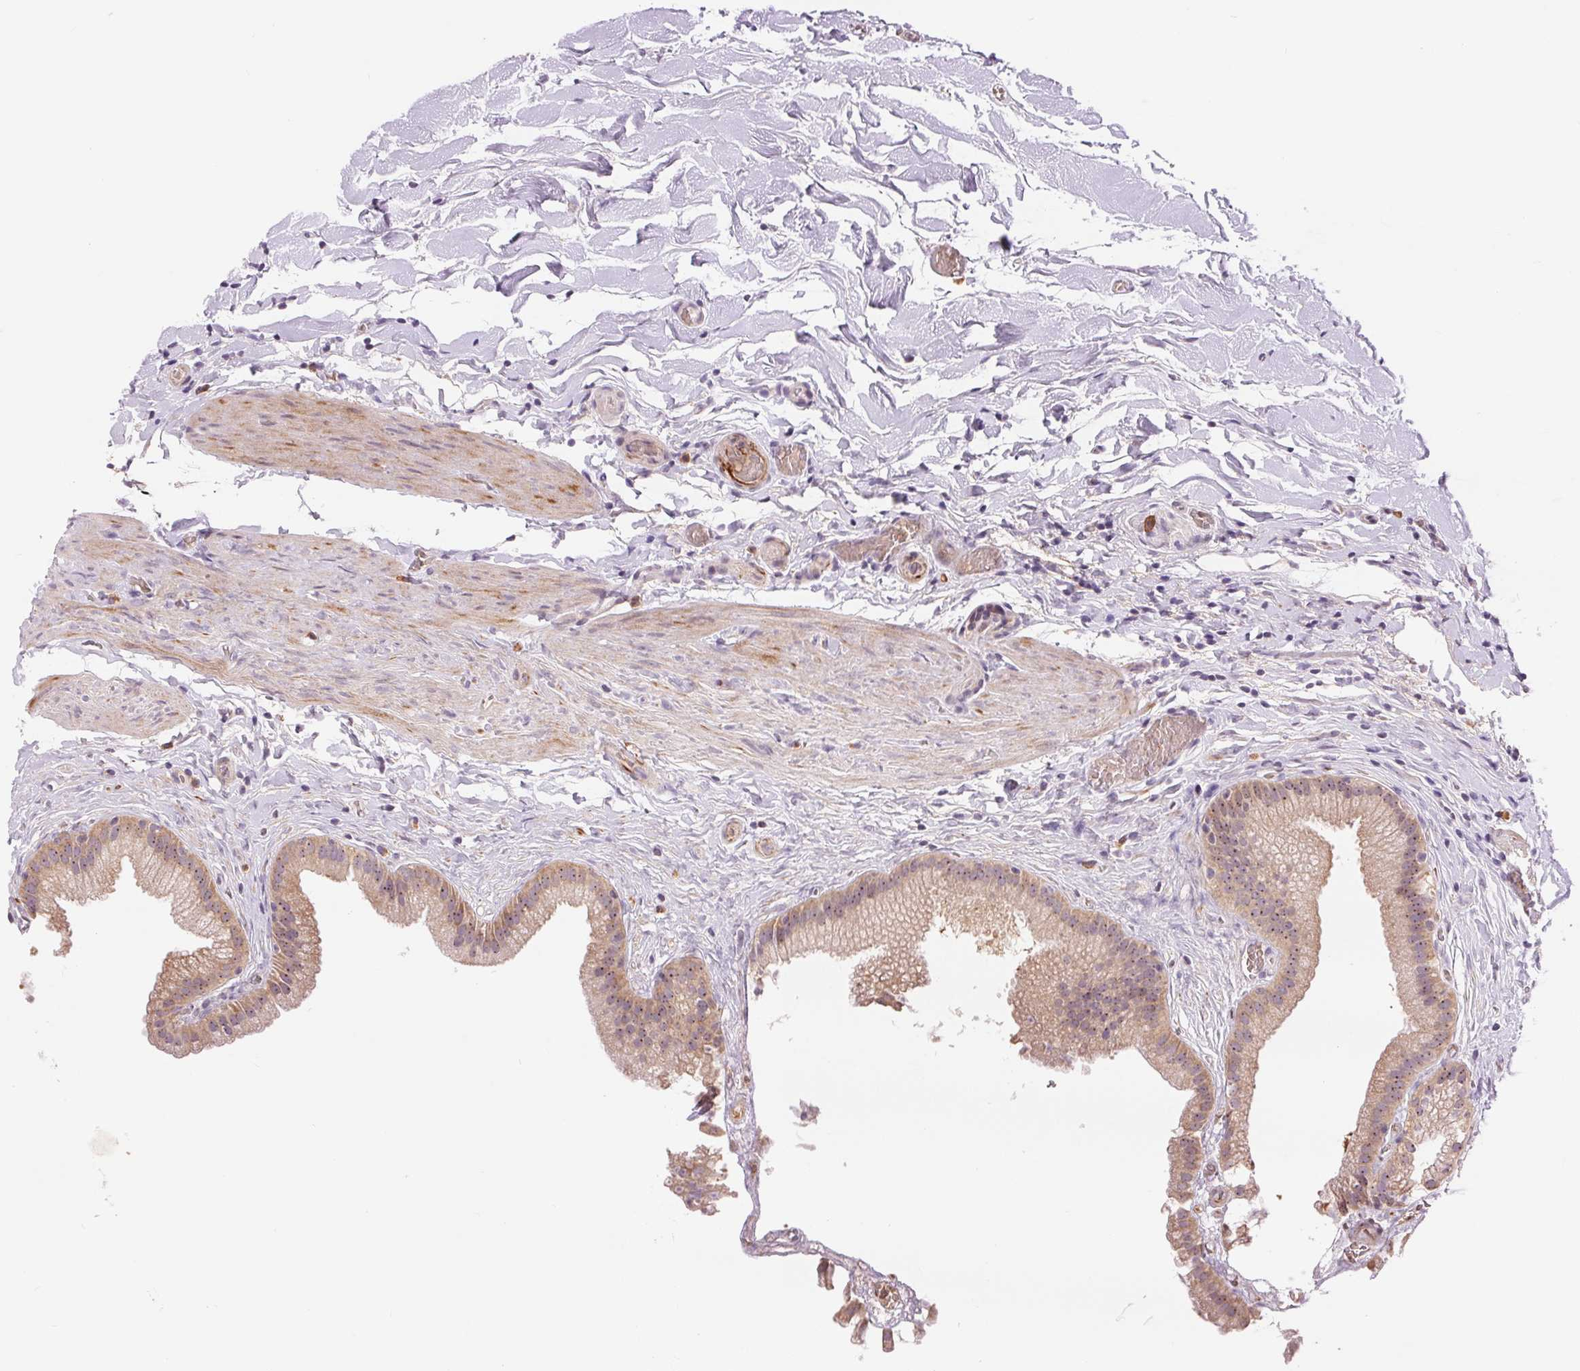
{"staining": {"intensity": "weak", "quantity": ">75%", "location": "cytoplasmic/membranous"}, "tissue": "gallbladder", "cell_type": "Glandular cells", "image_type": "normal", "snomed": [{"axis": "morphology", "description": "Normal tissue, NOS"}, {"axis": "topography", "description": "Gallbladder"}], "caption": "Weak cytoplasmic/membranous staining is present in approximately >75% of glandular cells in unremarkable gallbladder.", "gene": "RANBP3L", "patient": {"sex": "female", "age": 63}}